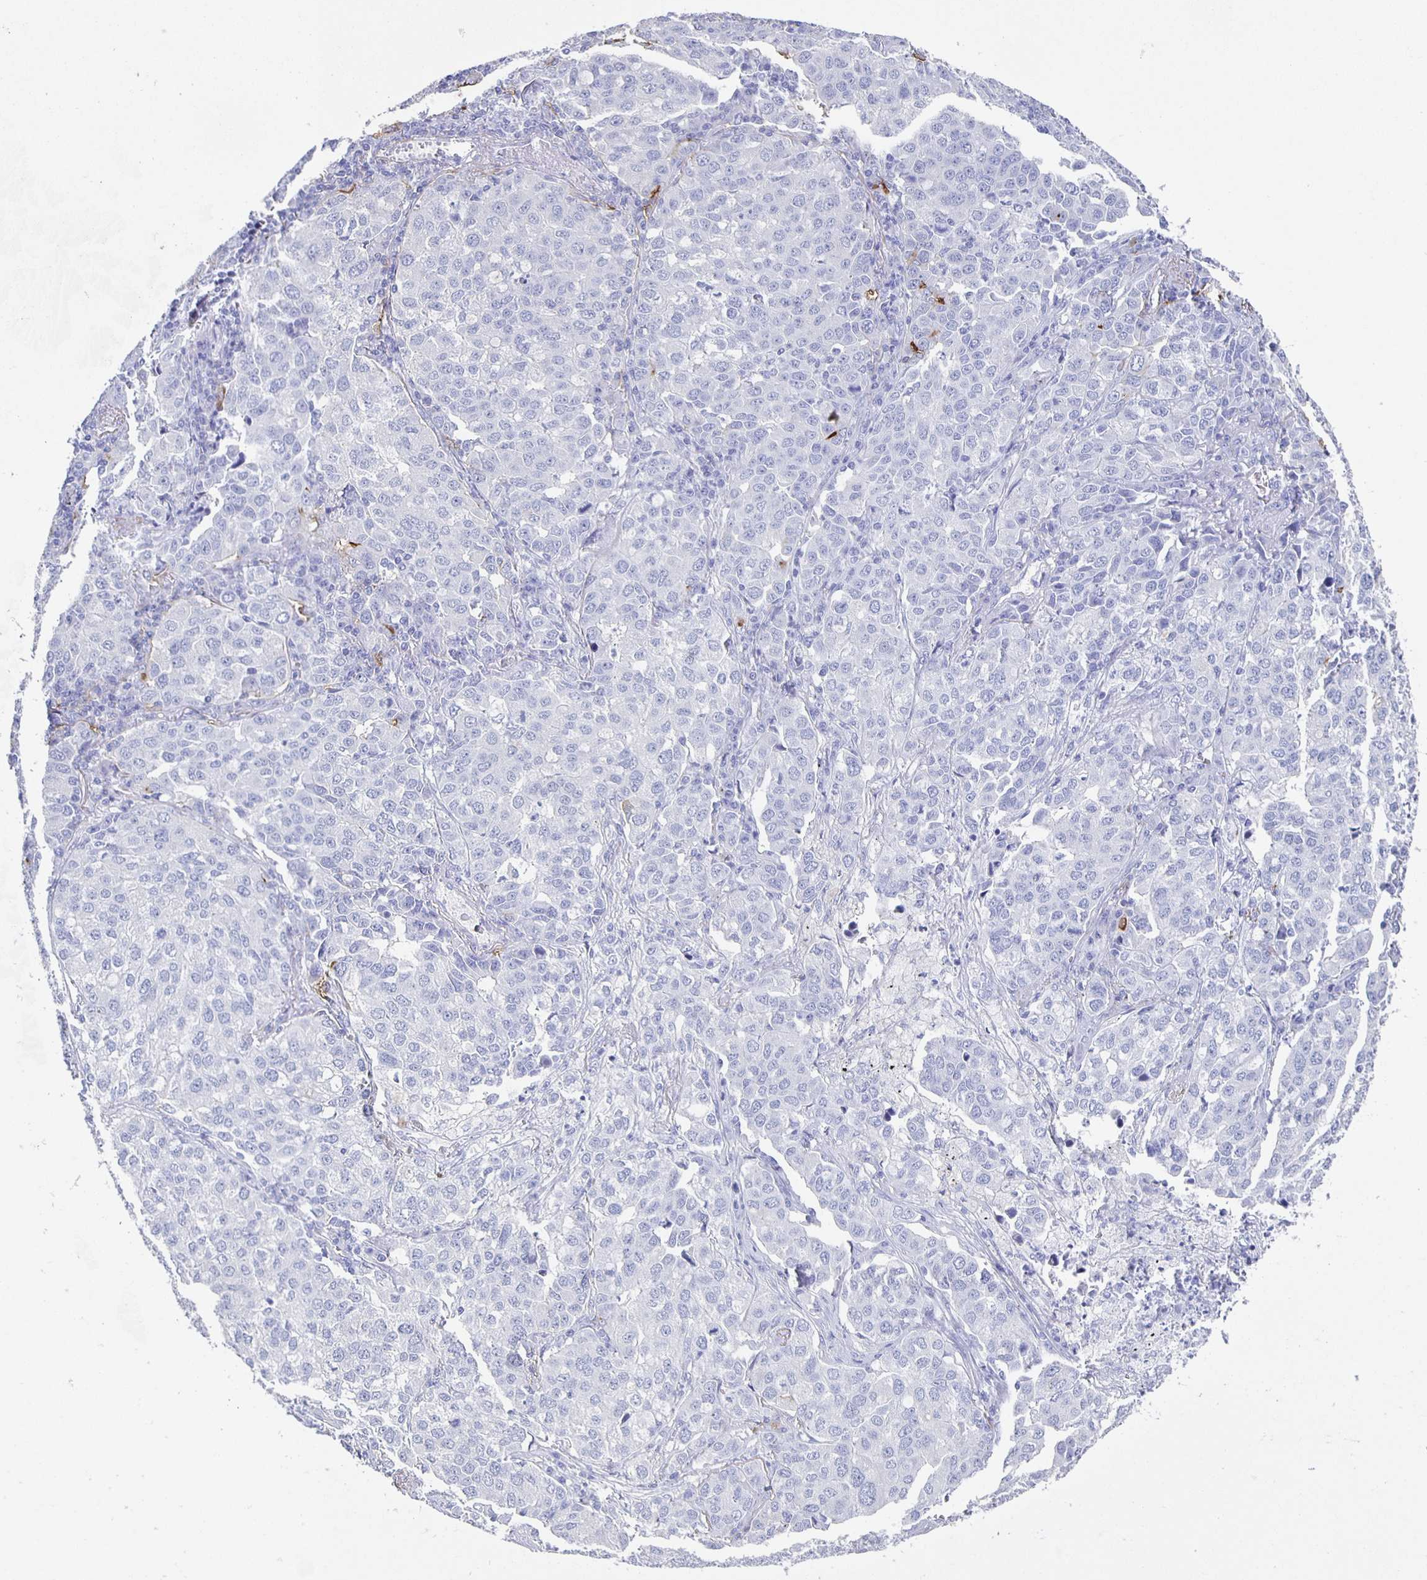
{"staining": {"intensity": "negative", "quantity": "none", "location": "none"}, "tissue": "lung cancer", "cell_type": "Tumor cells", "image_type": "cancer", "snomed": [{"axis": "morphology", "description": "Adenocarcinoma, NOS"}, {"axis": "morphology", "description": "Adenocarcinoma, metastatic, NOS"}, {"axis": "topography", "description": "Lymph node"}, {"axis": "topography", "description": "Lung"}], "caption": "DAB (3,3'-diaminobenzidine) immunohistochemical staining of lung cancer exhibits no significant expression in tumor cells. (DAB (3,3'-diaminobenzidine) IHC visualized using brightfield microscopy, high magnification).", "gene": "SLC34A2", "patient": {"sex": "female", "age": 65}}